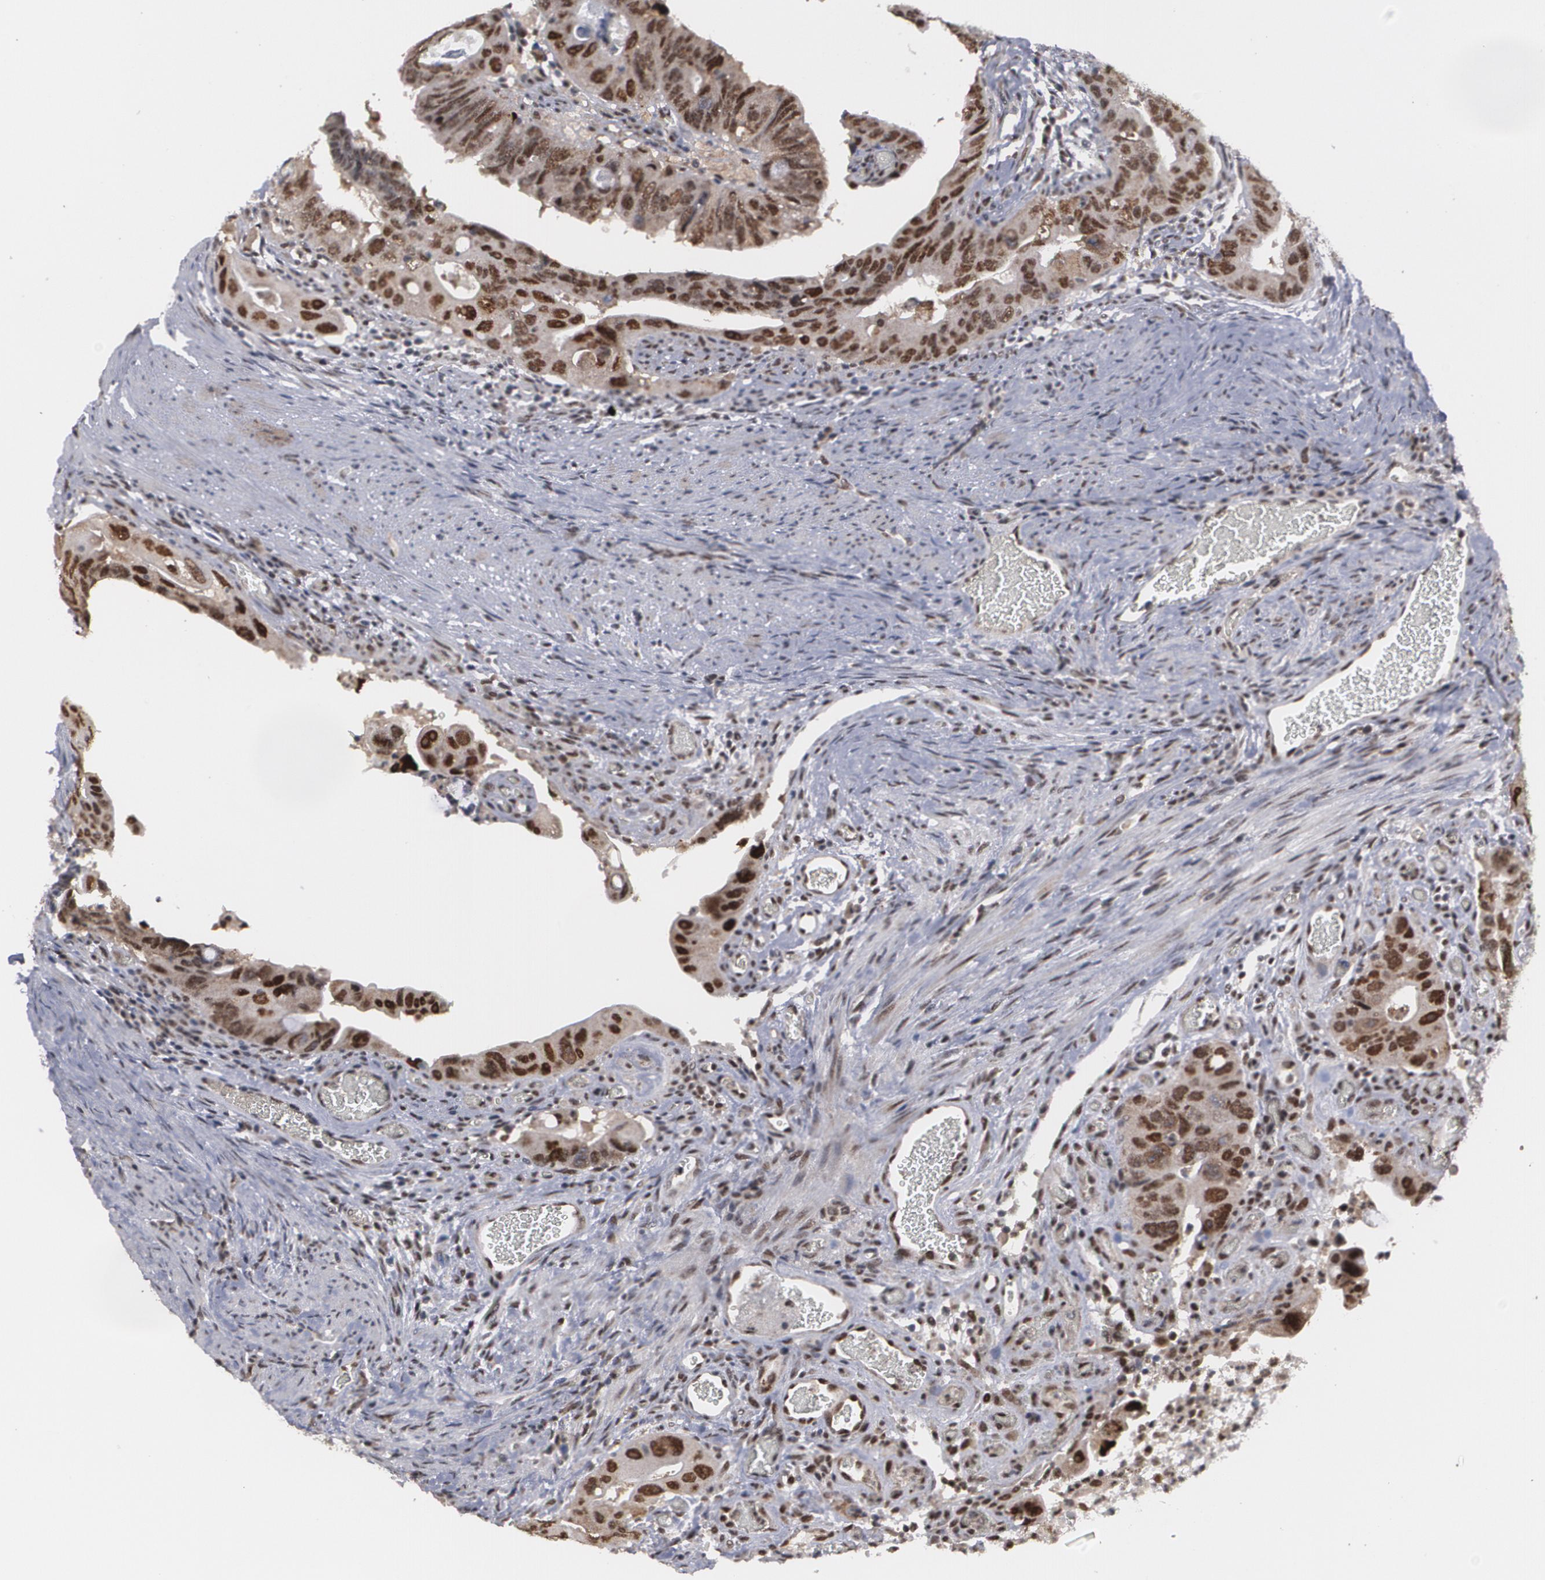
{"staining": {"intensity": "moderate", "quantity": ">75%", "location": "nuclear"}, "tissue": "colorectal cancer", "cell_type": "Tumor cells", "image_type": "cancer", "snomed": [{"axis": "morphology", "description": "Adenocarcinoma, NOS"}, {"axis": "topography", "description": "Rectum"}], "caption": "Protein analysis of adenocarcinoma (colorectal) tissue demonstrates moderate nuclear positivity in approximately >75% of tumor cells.", "gene": "INTS6", "patient": {"sex": "male", "age": 53}}